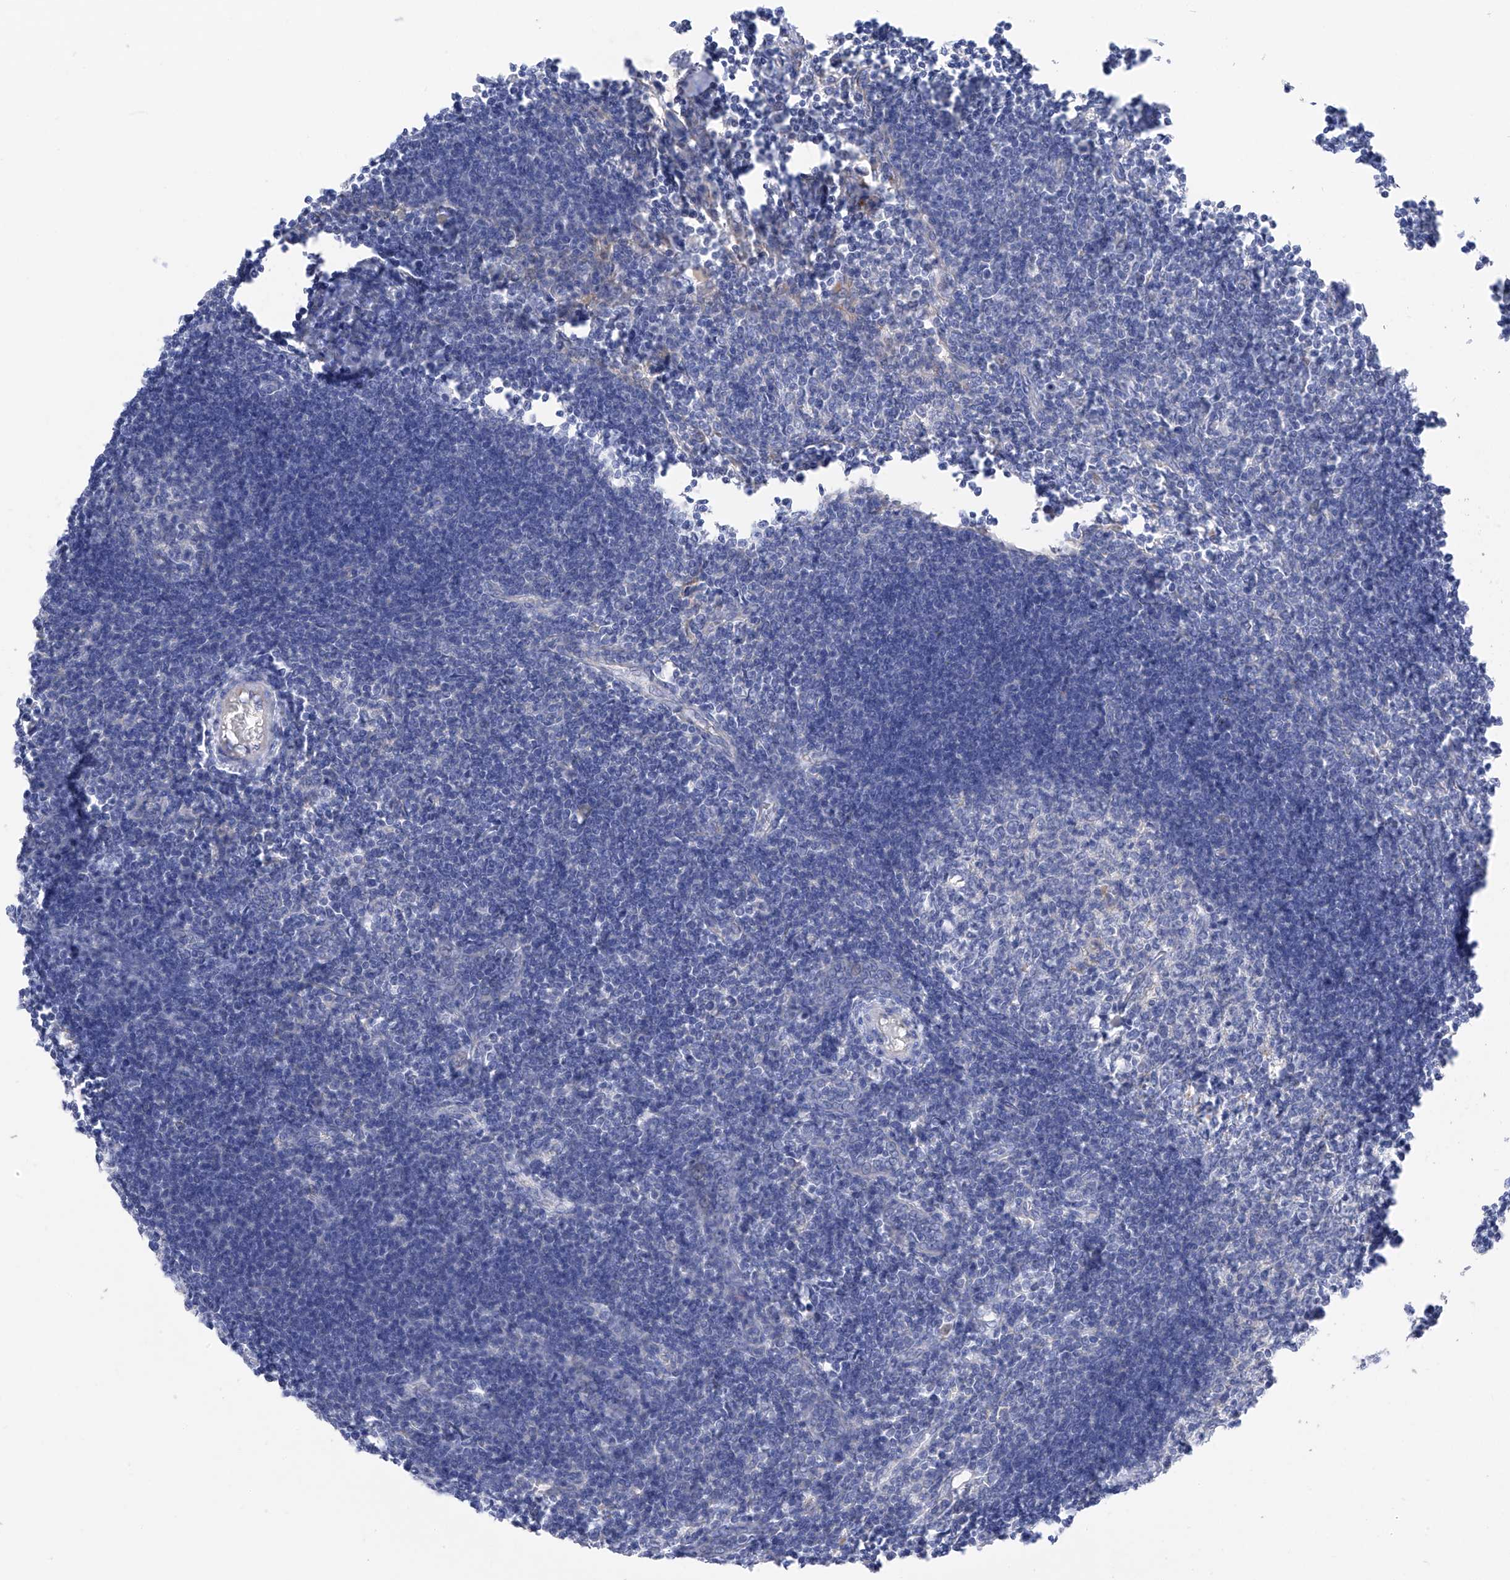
{"staining": {"intensity": "negative", "quantity": "none", "location": "none"}, "tissue": "lymph node", "cell_type": "Germinal center cells", "image_type": "normal", "snomed": [{"axis": "morphology", "description": "Normal tissue, NOS"}, {"axis": "morphology", "description": "Malignant melanoma, Metastatic site"}, {"axis": "topography", "description": "Lymph node"}], "caption": "An IHC micrograph of unremarkable lymph node is shown. There is no staining in germinal center cells of lymph node. Brightfield microscopy of IHC stained with DAB (brown) and hematoxylin (blue), captured at high magnification.", "gene": "ITGA9", "patient": {"sex": "male", "age": 41}}